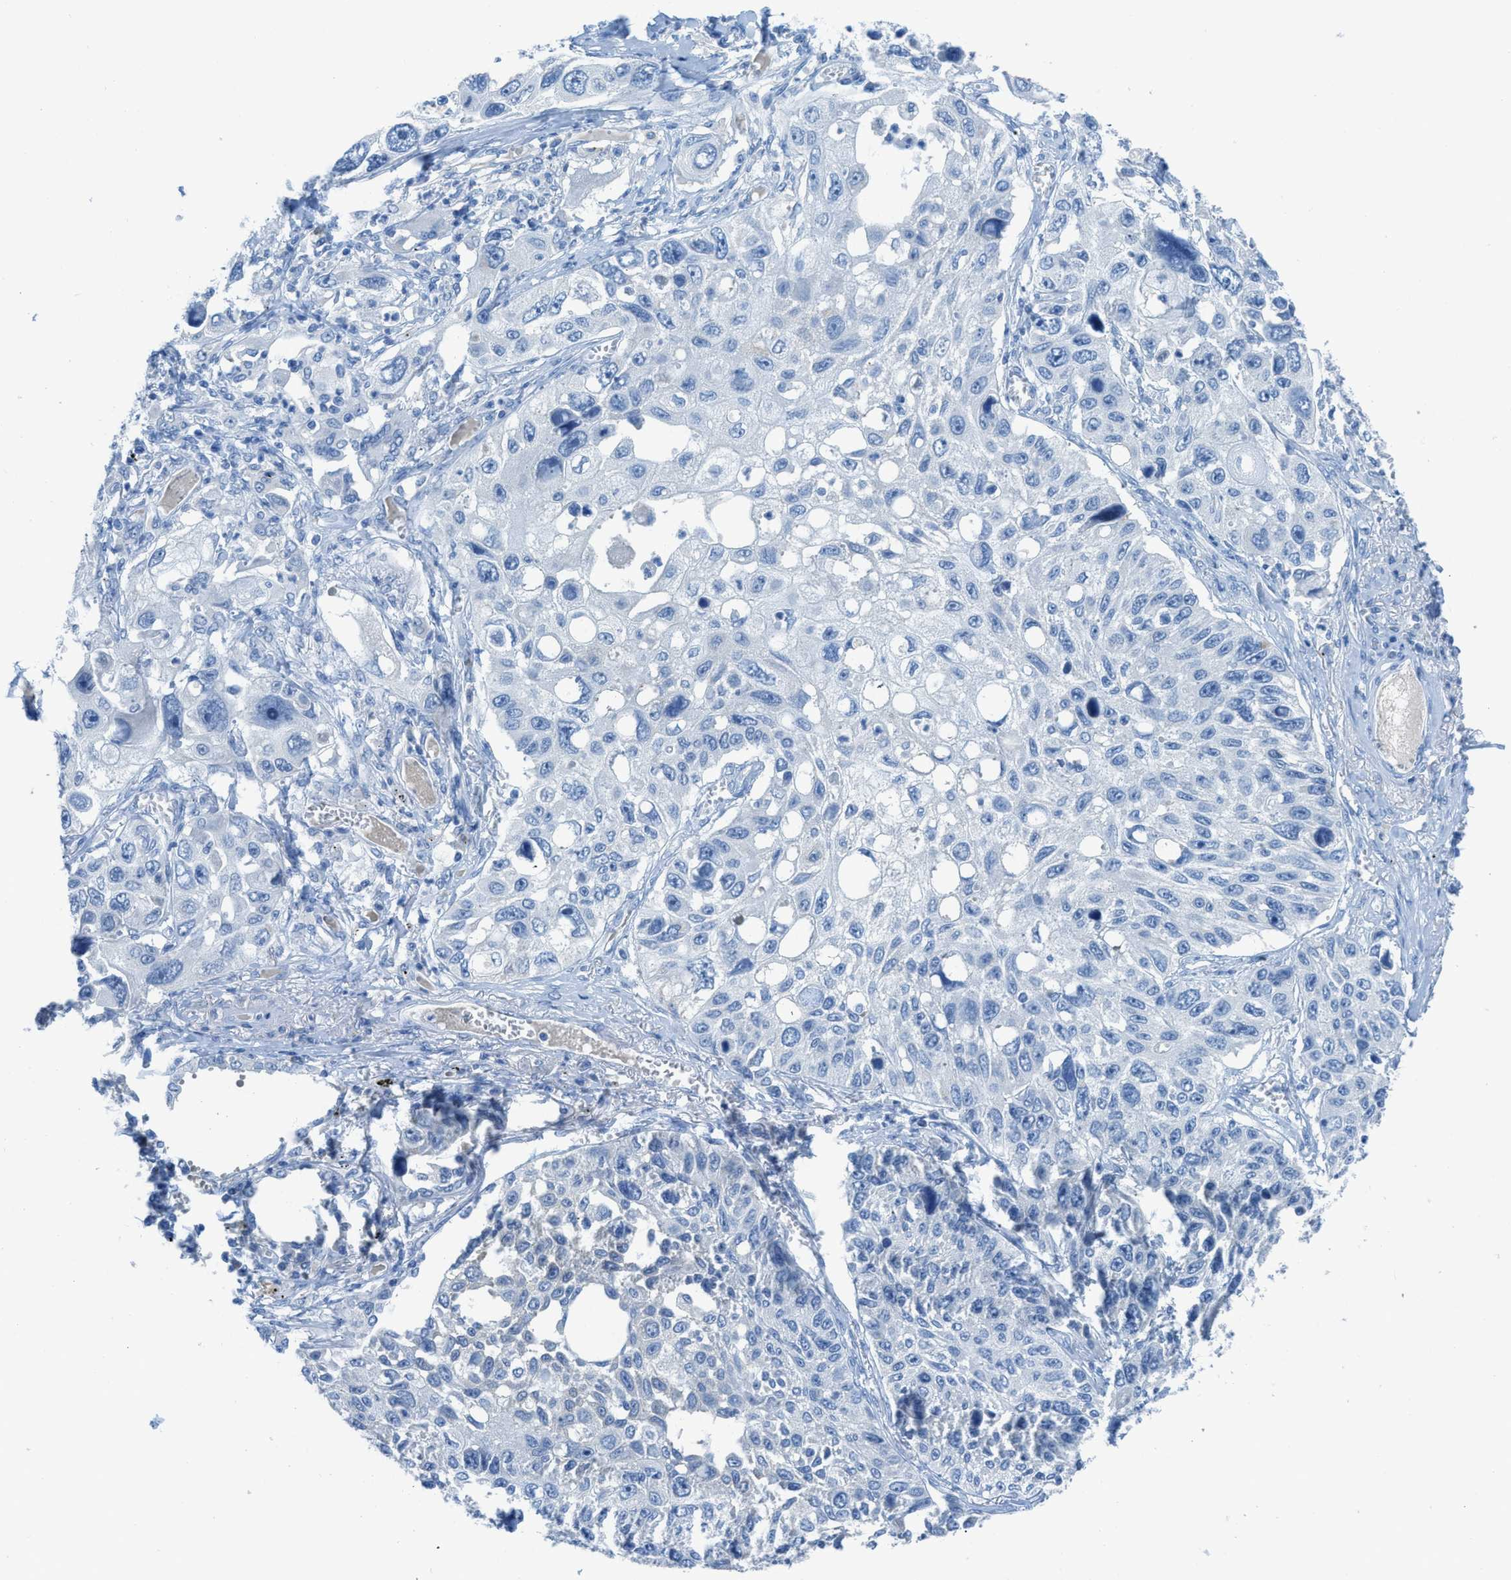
{"staining": {"intensity": "negative", "quantity": "none", "location": "none"}, "tissue": "lung cancer", "cell_type": "Tumor cells", "image_type": "cancer", "snomed": [{"axis": "morphology", "description": "Squamous cell carcinoma, NOS"}, {"axis": "topography", "description": "Lung"}], "caption": "The histopathology image exhibits no staining of tumor cells in lung cancer.", "gene": "ACAN", "patient": {"sex": "male", "age": 71}}